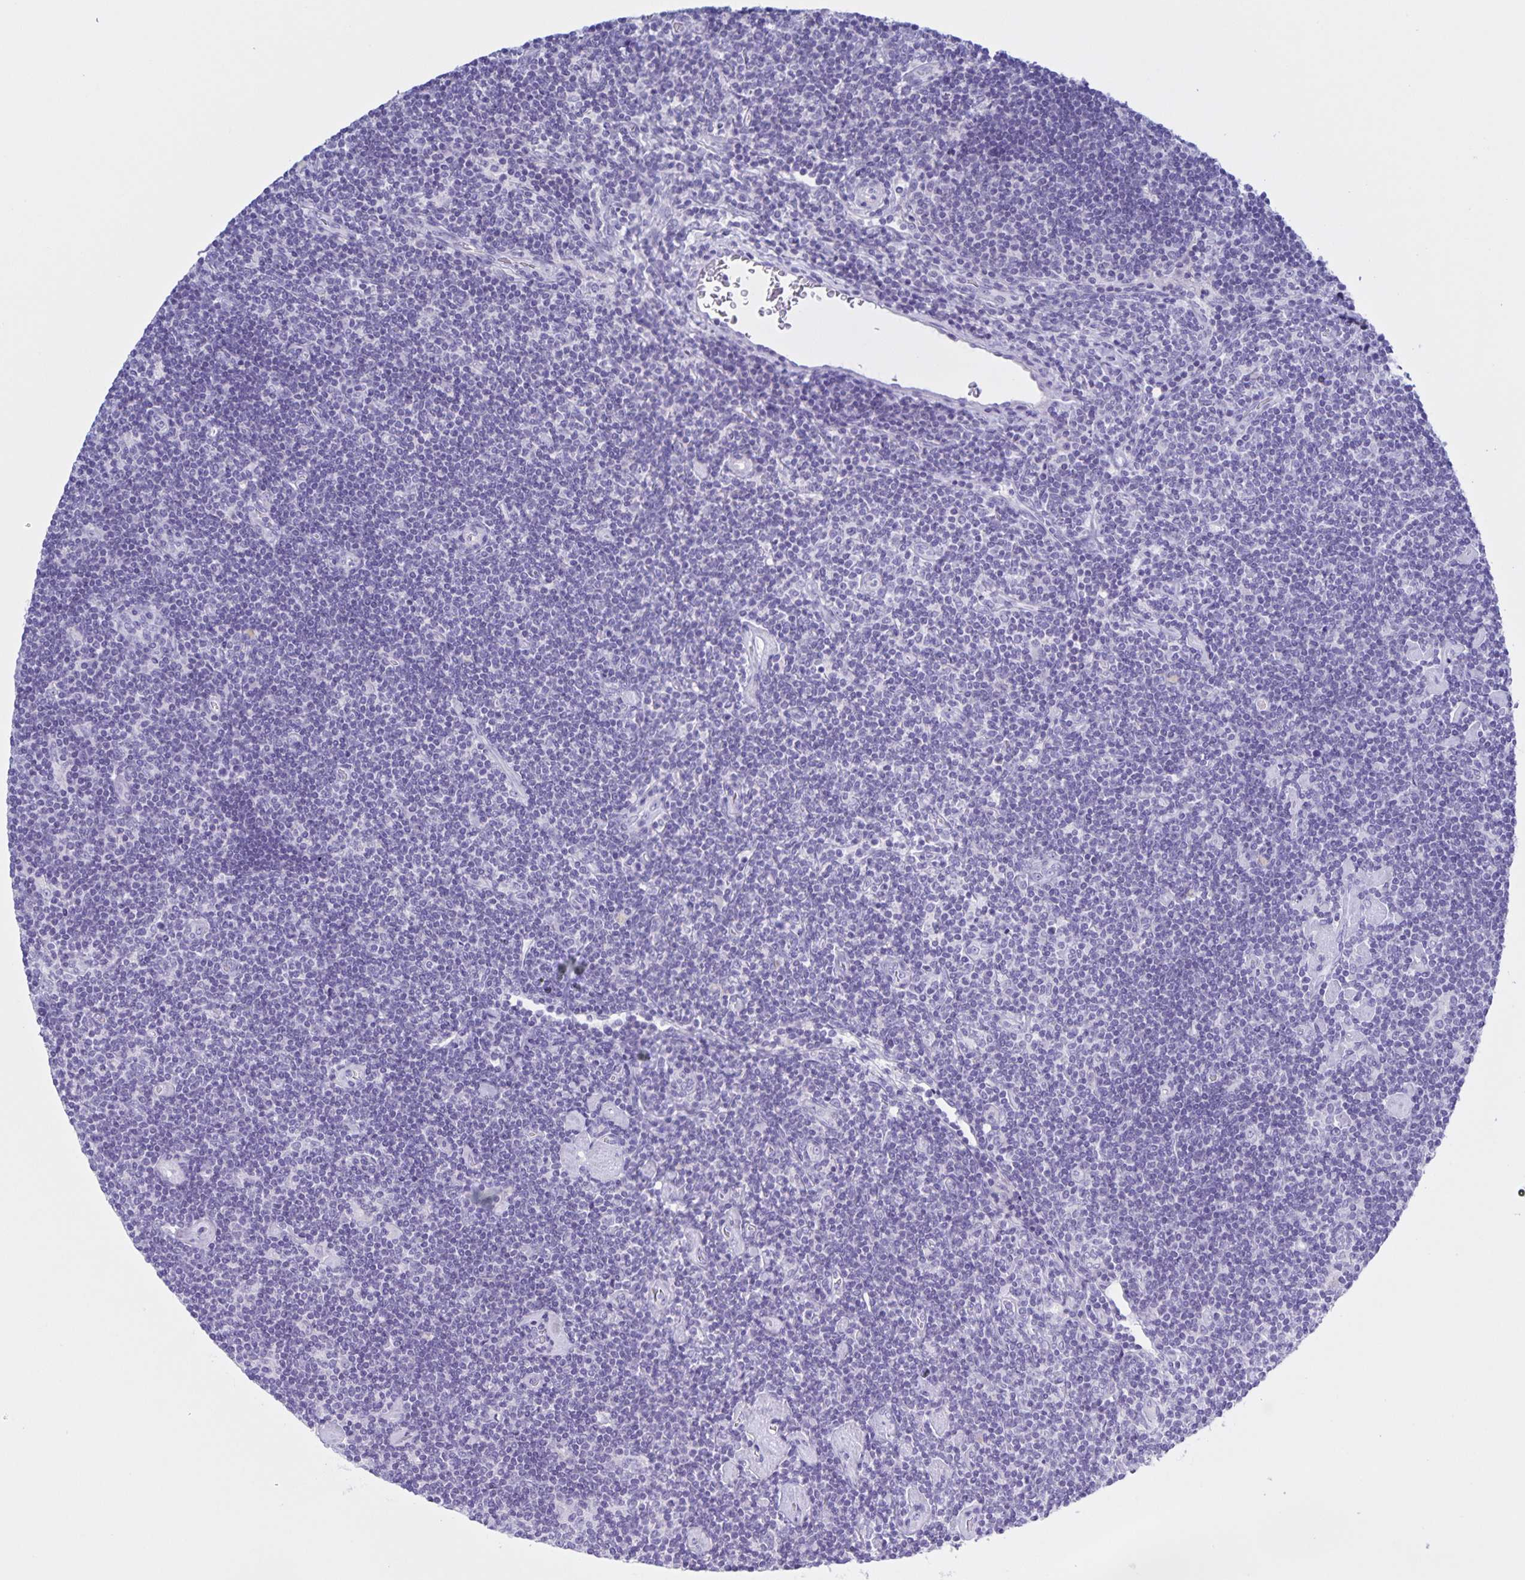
{"staining": {"intensity": "negative", "quantity": "none", "location": "none"}, "tissue": "lymphoma", "cell_type": "Tumor cells", "image_type": "cancer", "snomed": [{"axis": "morphology", "description": "Hodgkin's disease, NOS"}, {"axis": "topography", "description": "Lymph node"}], "caption": "A histopathology image of human lymphoma is negative for staining in tumor cells.", "gene": "CATSPER4", "patient": {"sex": "male", "age": 40}}